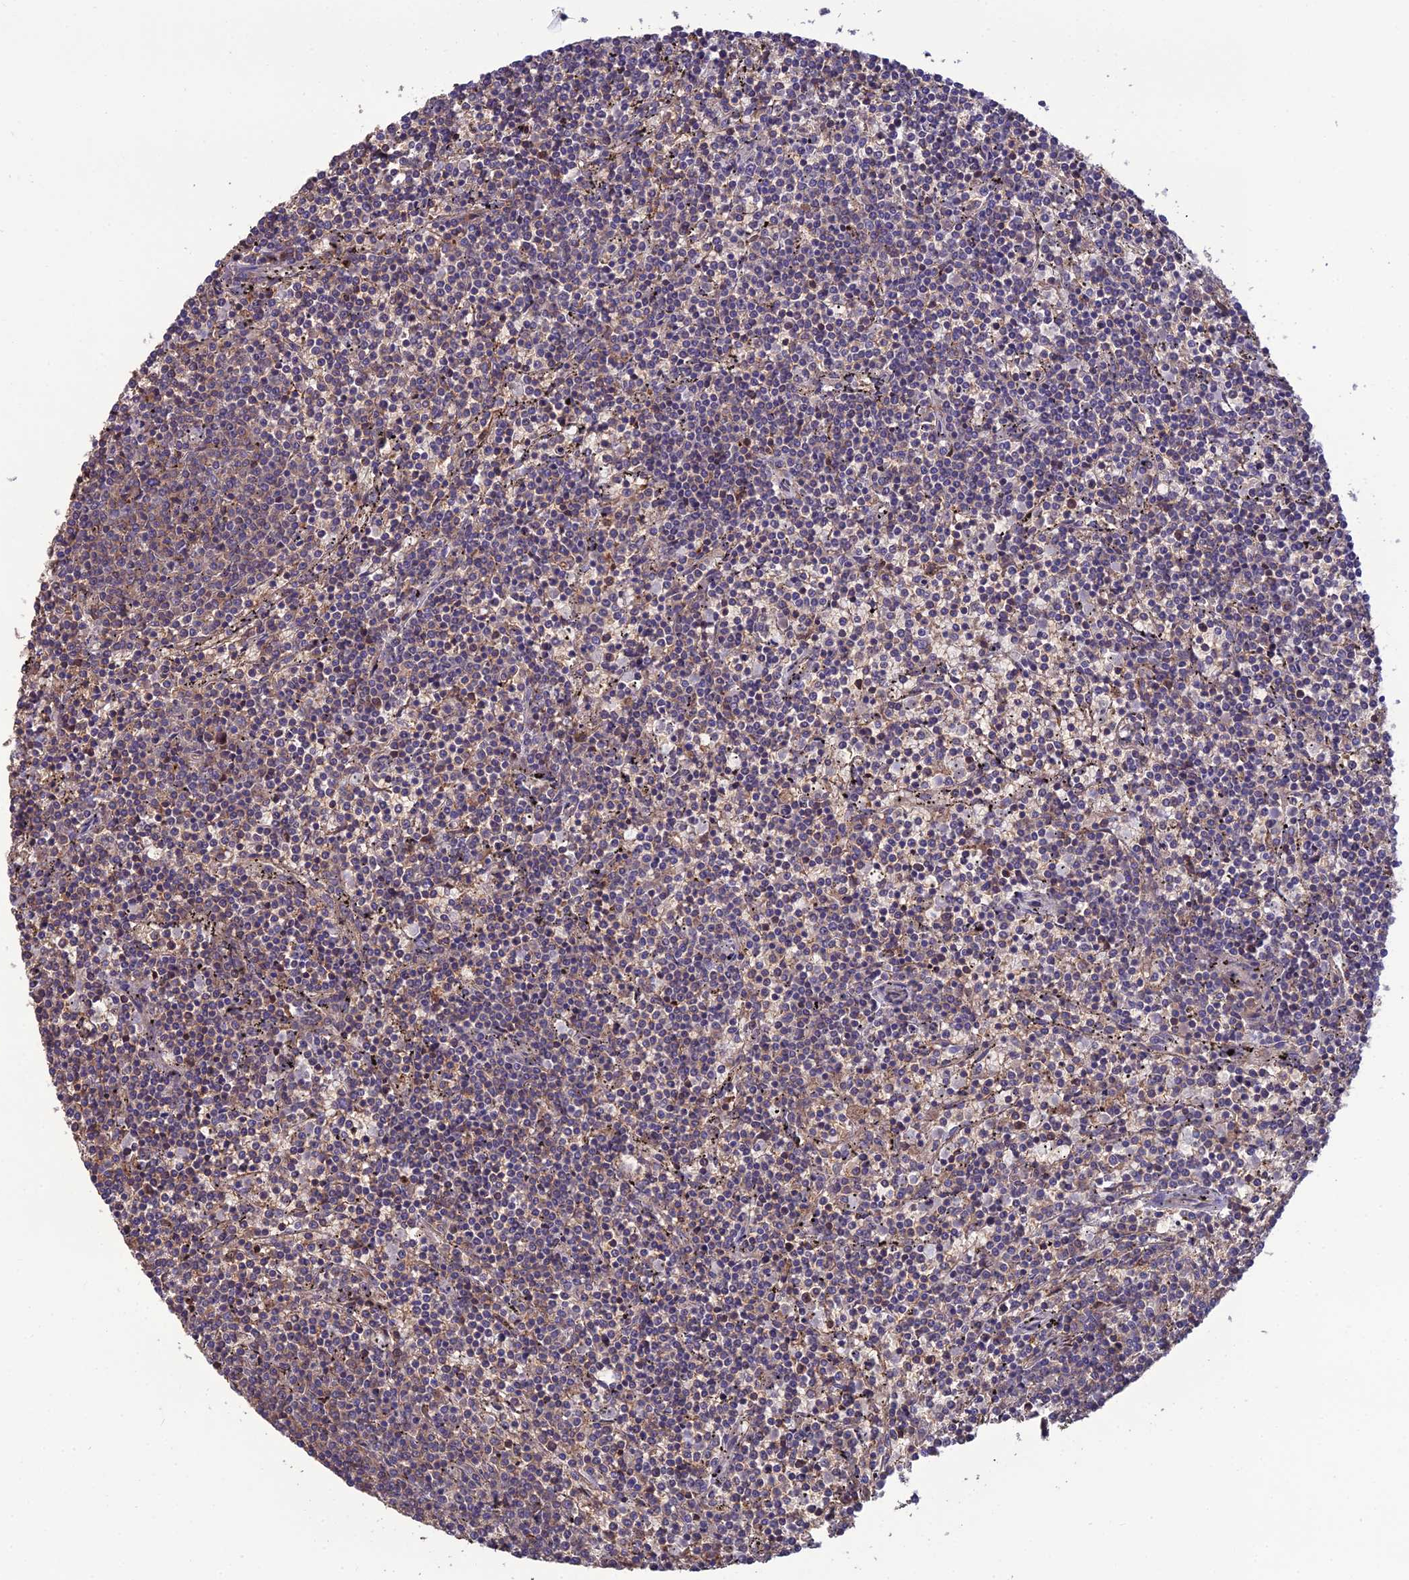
{"staining": {"intensity": "negative", "quantity": "none", "location": "none"}, "tissue": "lymphoma", "cell_type": "Tumor cells", "image_type": "cancer", "snomed": [{"axis": "morphology", "description": "Malignant lymphoma, non-Hodgkin's type, Low grade"}, {"axis": "topography", "description": "Spleen"}], "caption": "Photomicrograph shows no protein staining in tumor cells of lymphoma tissue.", "gene": "GALR2", "patient": {"sex": "female", "age": 50}}